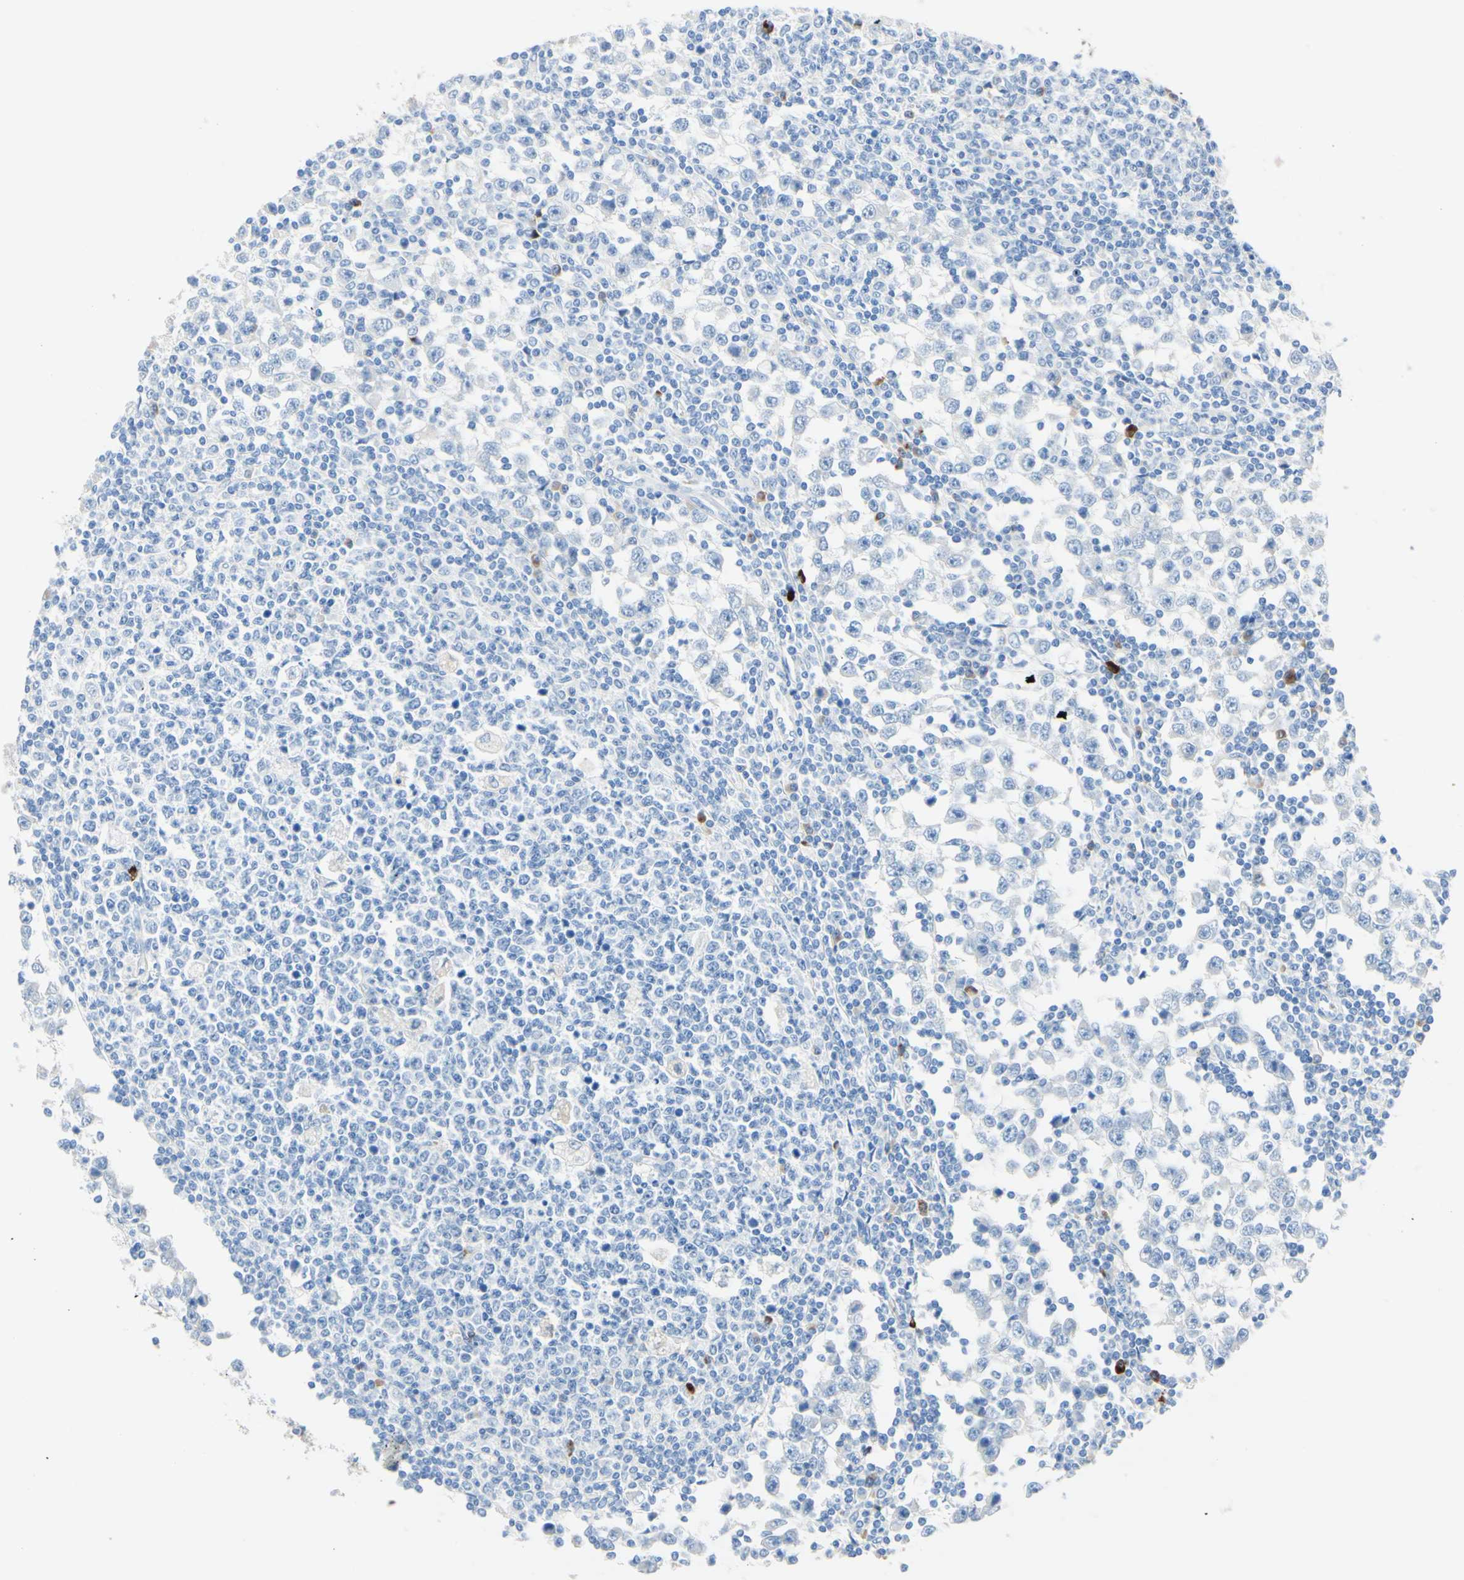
{"staining": {"intensity": "negative", "quantity": "none", "location": "none"}, "tissue": "testis cancer", "cell_type": "Tumor cells", "image_type": "cancer", "snomed": [{"axis": "morphology", "description": "Seminoma, NOS"}, {"axis": "topography", "description": "Testis"}], "caption": "This is an immunohistochemistry (IHC) image of human testis cancer (seminoma). There is no expression in tumor cells.", "gene": "IL6ST", "patient": {"sex": "male", "age": 65}}